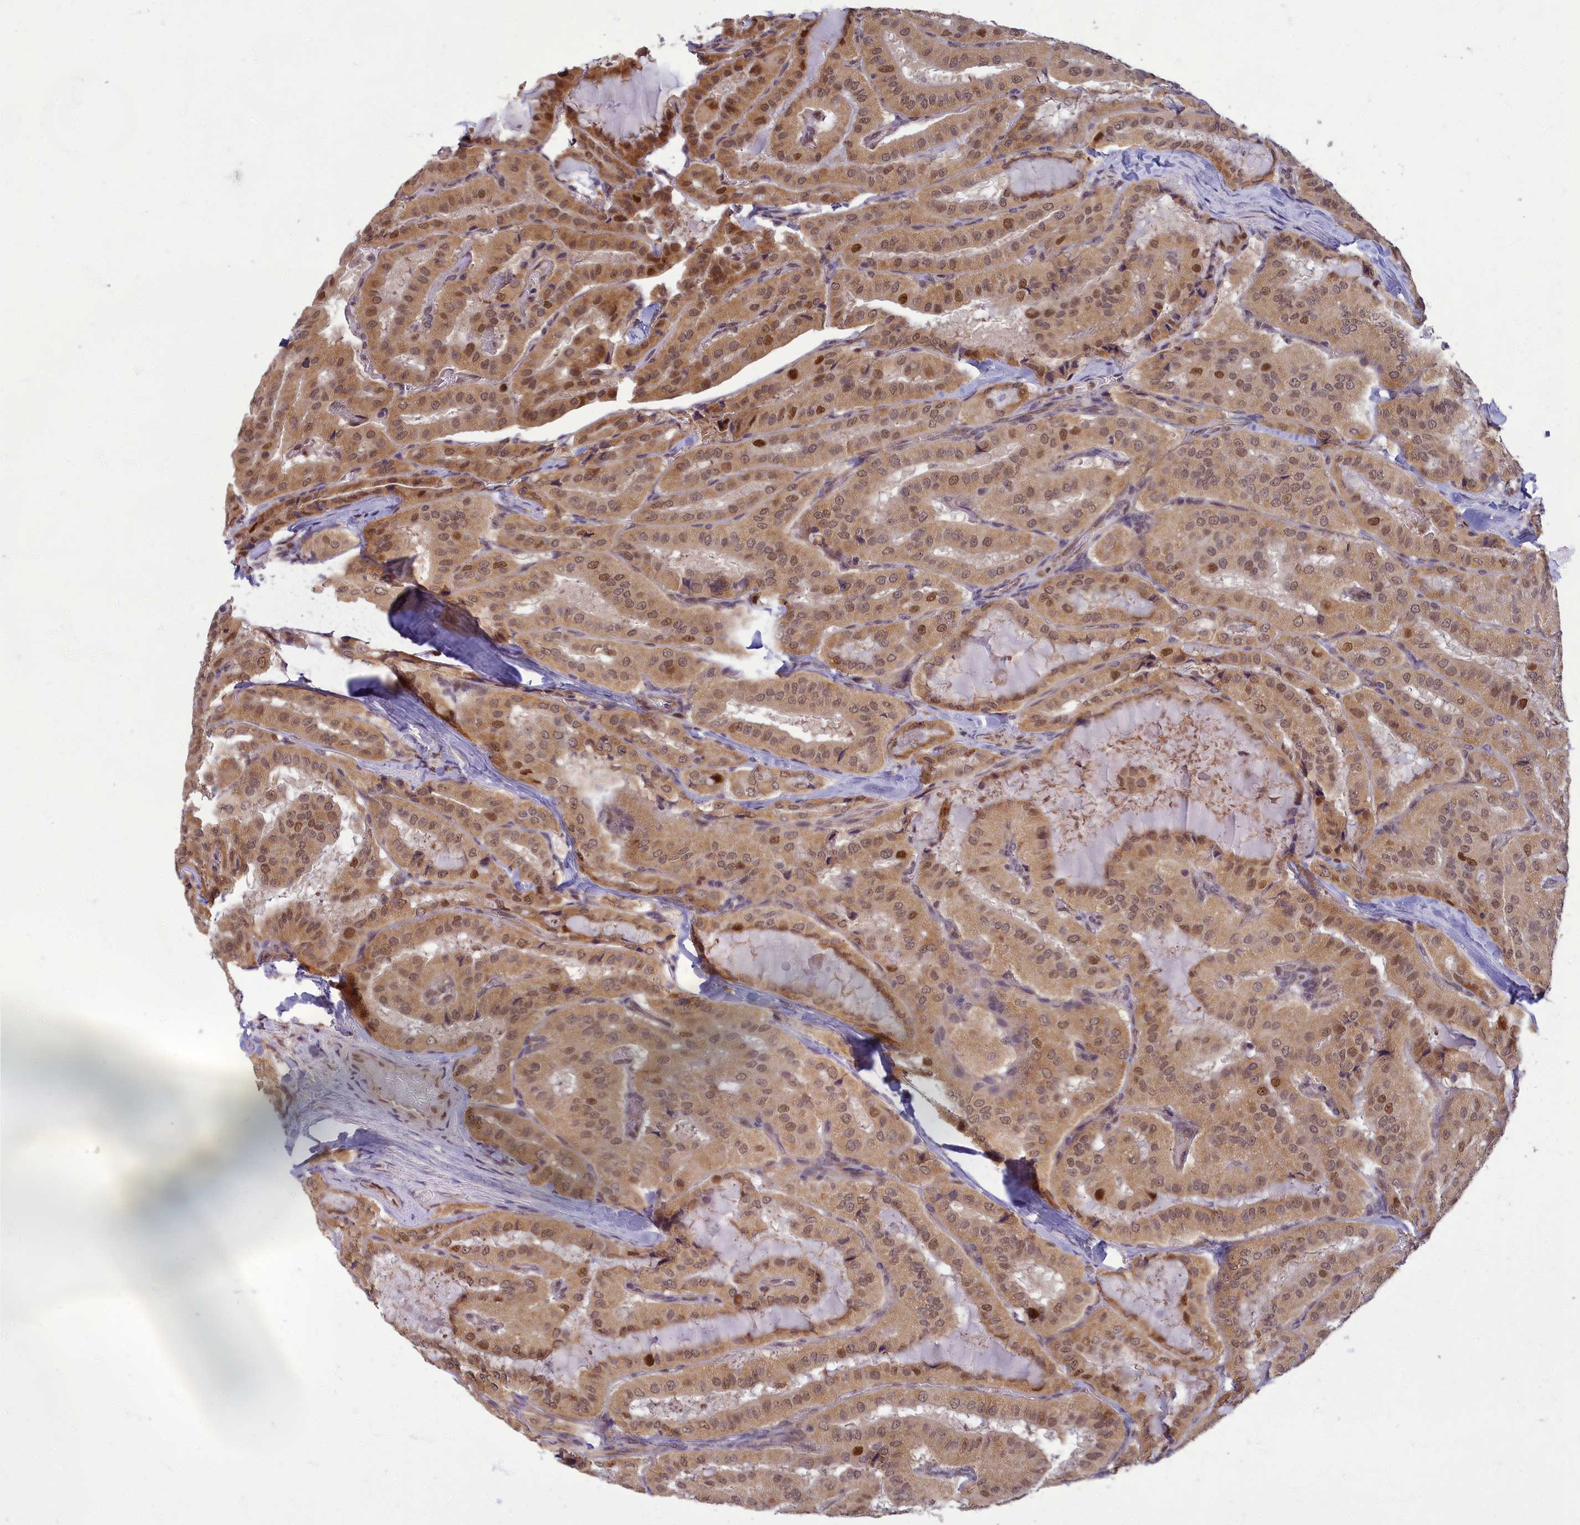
{"staining": {"intensity": "moderate", "quantity": ">75%", "location": "cytoplasmic/membranous,nuclear"}, "tissue": "thyroid cancer", "cell_type": "Tumor cells", "image_type": "cancer", "snomed": [{"axis": "morphology", "description": "Normal tissue, NOS"}, {"axis": "morphology", "description": "Papillary adenocarcinoma, NOS"}, {"axis": "topography", "description": "Thyroid gland"}], "caption": "Immunohistochemistry (IHC) photomicrograph of thyroid cancer stained for a protein (brown), which reveals medium levels of moderate cytoplasmic/membranous and nuclear expression in approximately >75% of tumor cells.", "gene": "EARS2", "patient": {"sex": "female", "age": 59}}